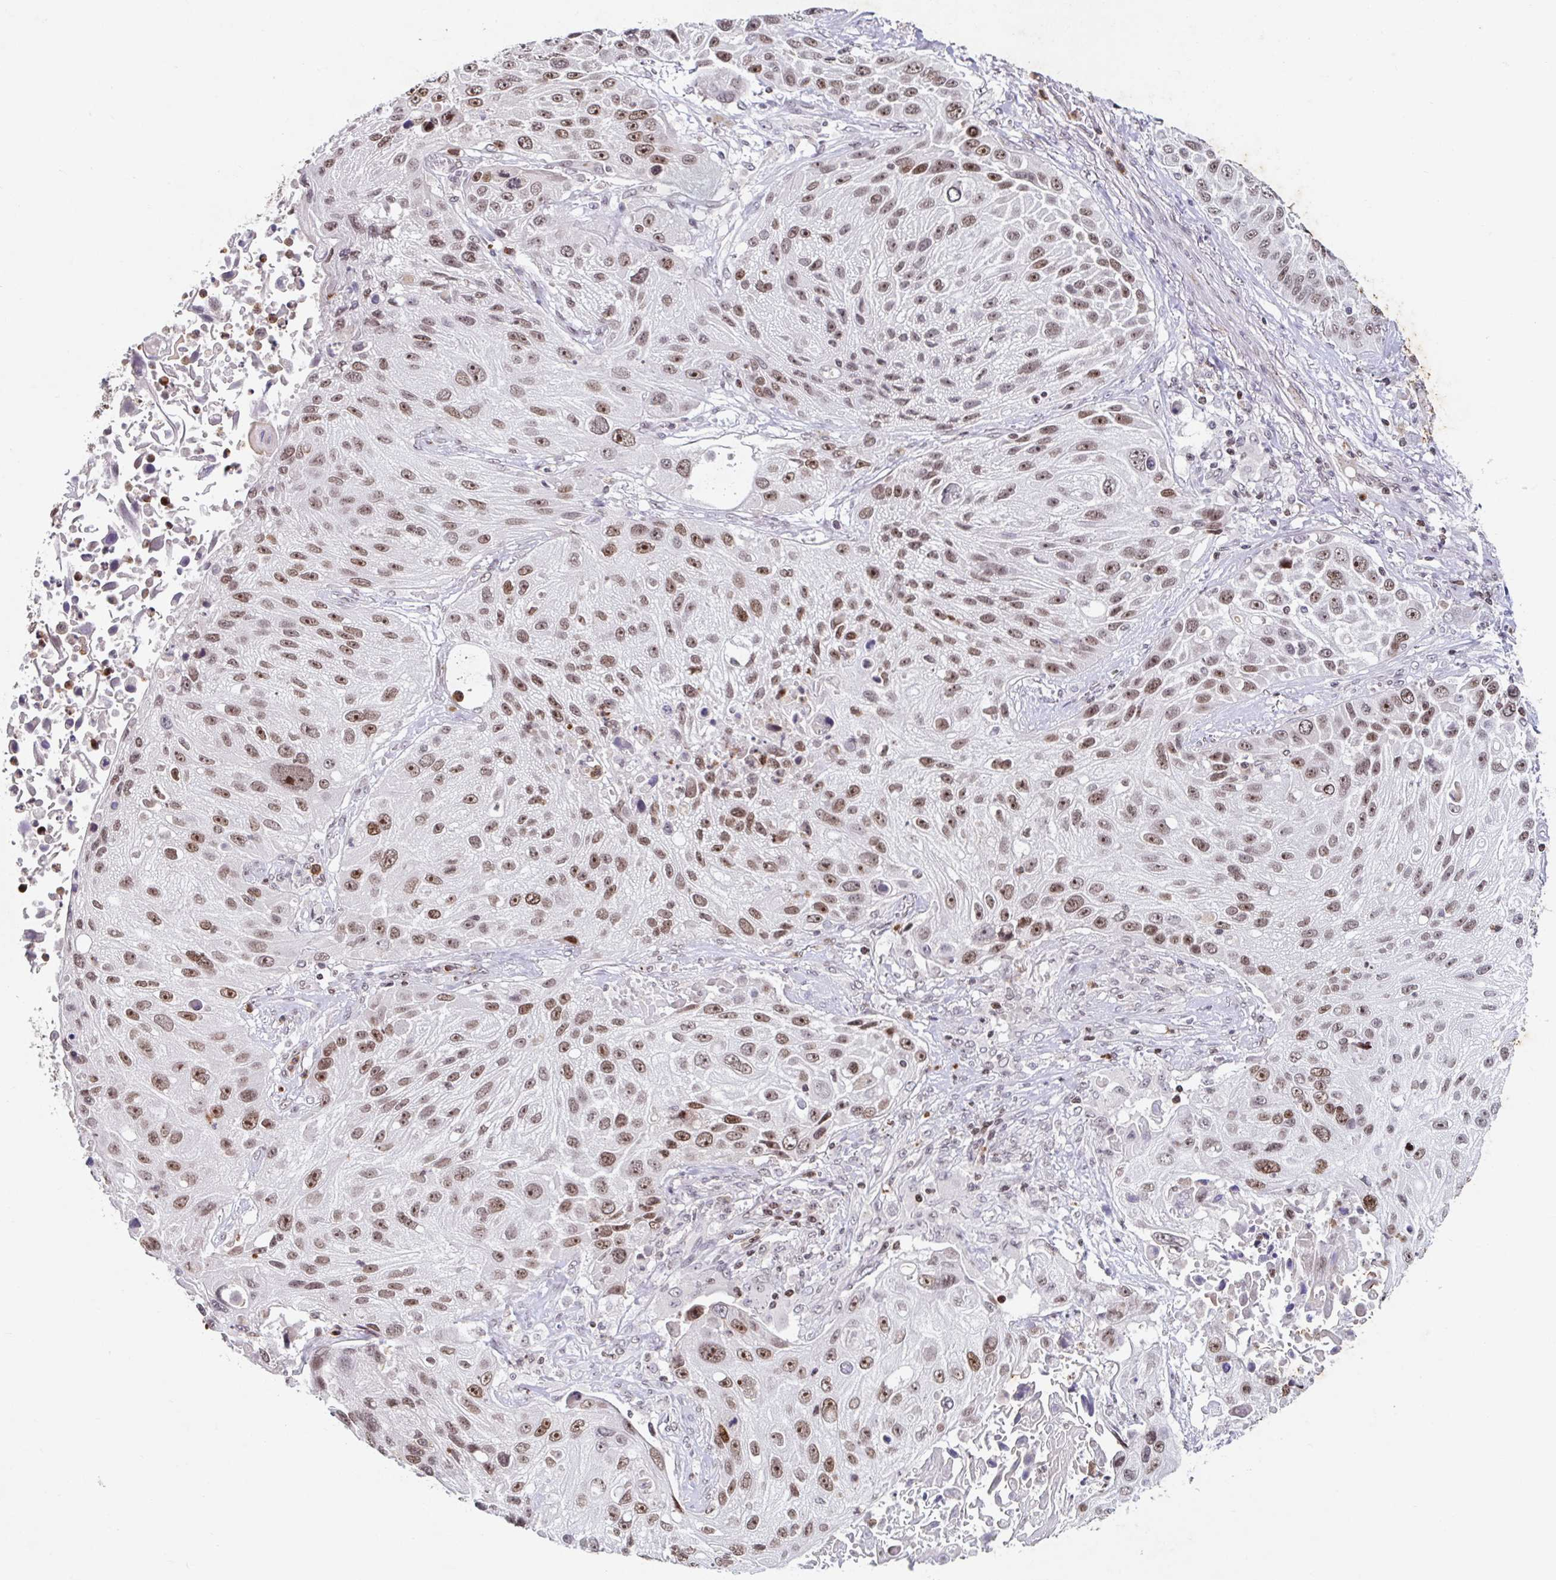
{"staining": {"intensity": "moderate", "quantity": ">75%", "location": "nuclear"}, "tissue": "lung cancer", "cell_type": "Tumor cells", "image_type": "cancer", "snomed": [{"axis": "morphology", "description": "Normal morphology"}, {"axis": "morphology", "description": "Squamous cell carcinoma, NOS"}, {"axis": "topography", "description": "Lymph node"}, {"axis": "topography", "description": "Lung"}], "caption": "Squamous cell carcinoma (lung) stained for a protein reveals moderate nuclear positivity in tumor cells.", "gene": "C19orf53", "patient": {"sex": "male", "age": 67}}